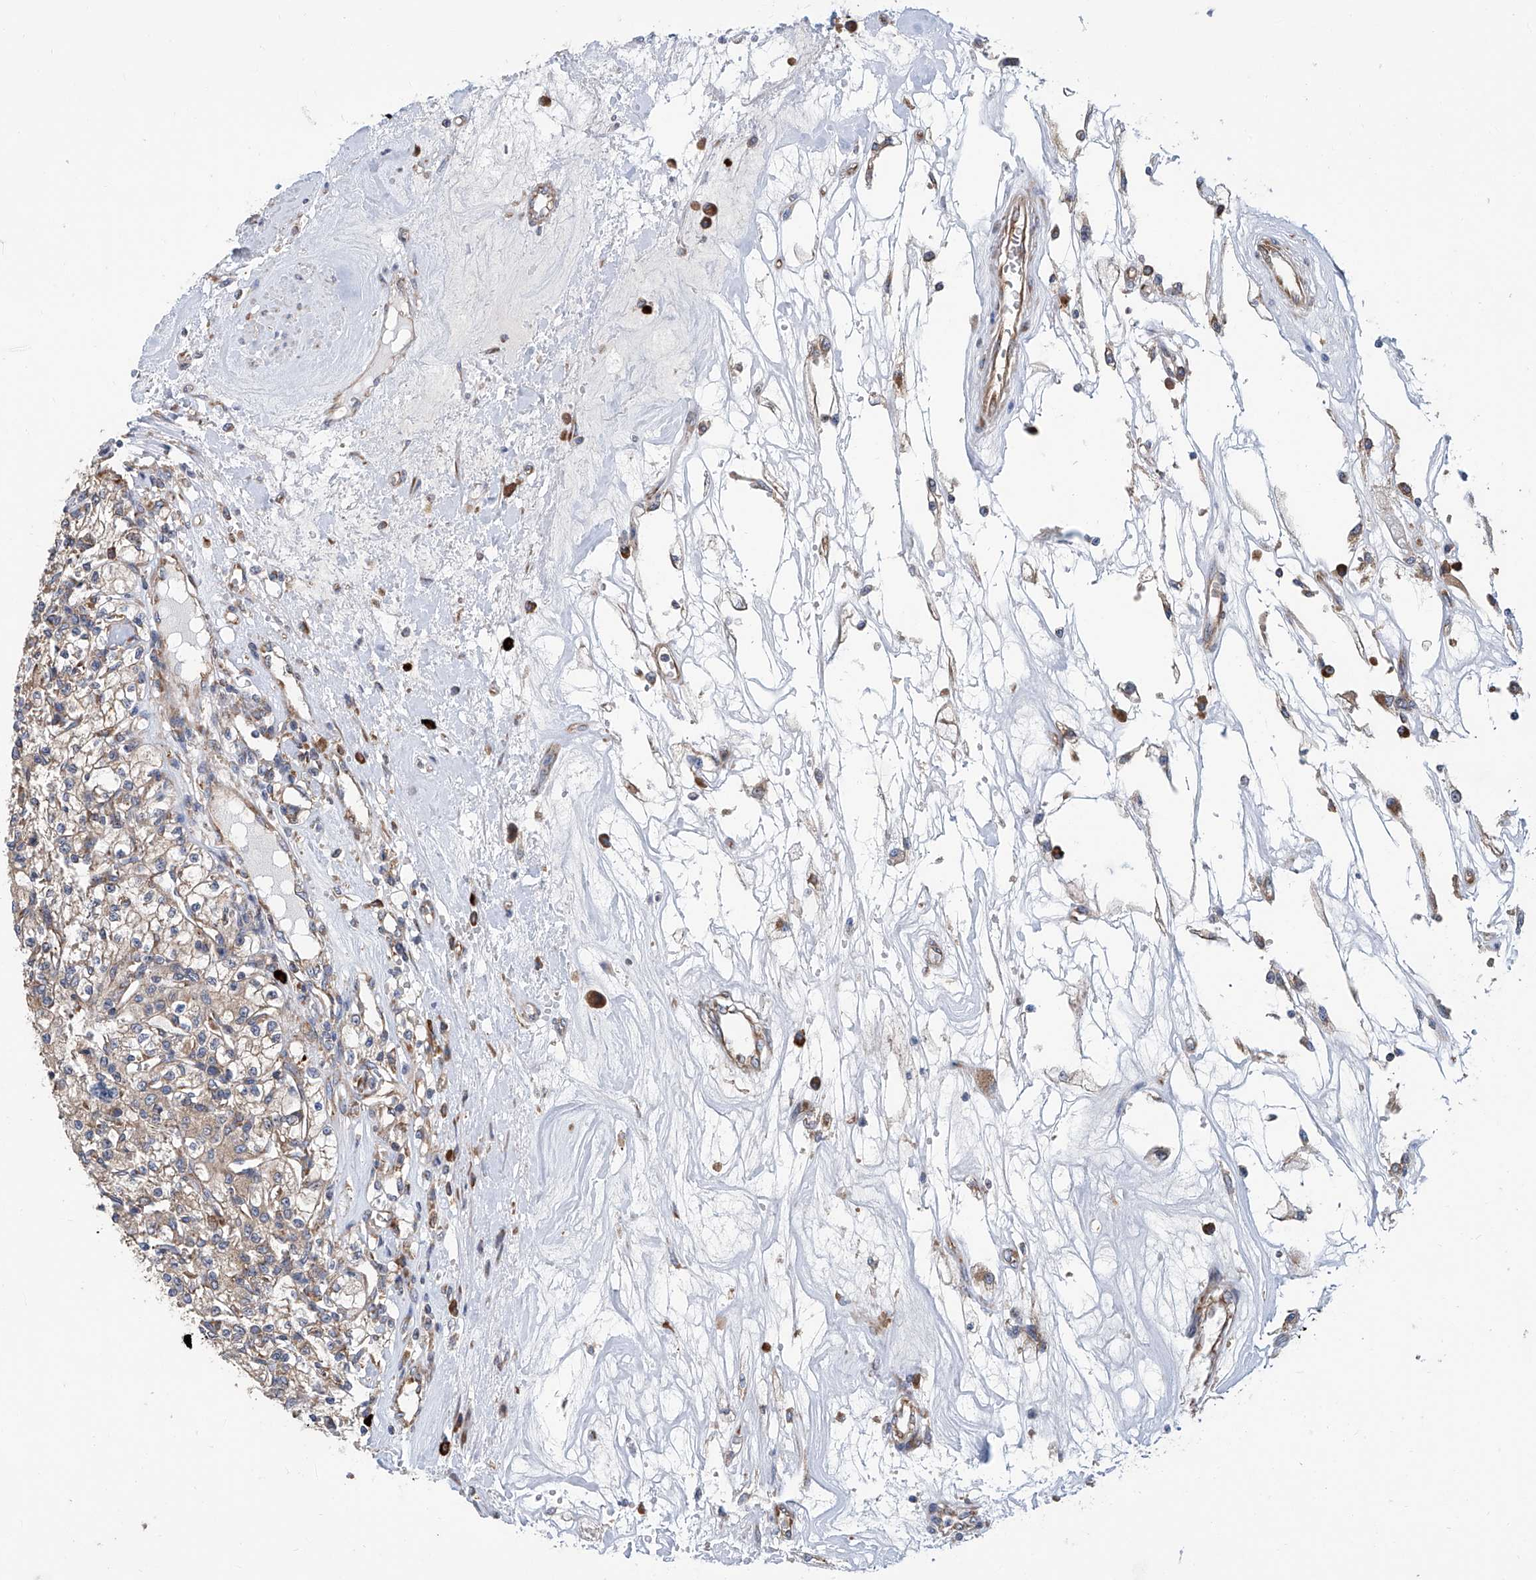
{"staining": {"intensity": "weak", "quantity": ">75%", "location": "cytoplasmic/membranous"}, "tissue": "renal cancer", "cell_type": "Tumor cells", "image_type": "cancer", "snomed": [{"axis": "morphology", "description": "Adenocarcinoma, NOS"}, {"axis": "topography", "description": "Kidney"}], "caption": "IHC of renal adenocarcinoma reveals low levels of weak cytoplasmic/membranous expression in about >75% of tumor cells.", "gene": "SENP2", "patient": {"sex": "female", "age": 59}}